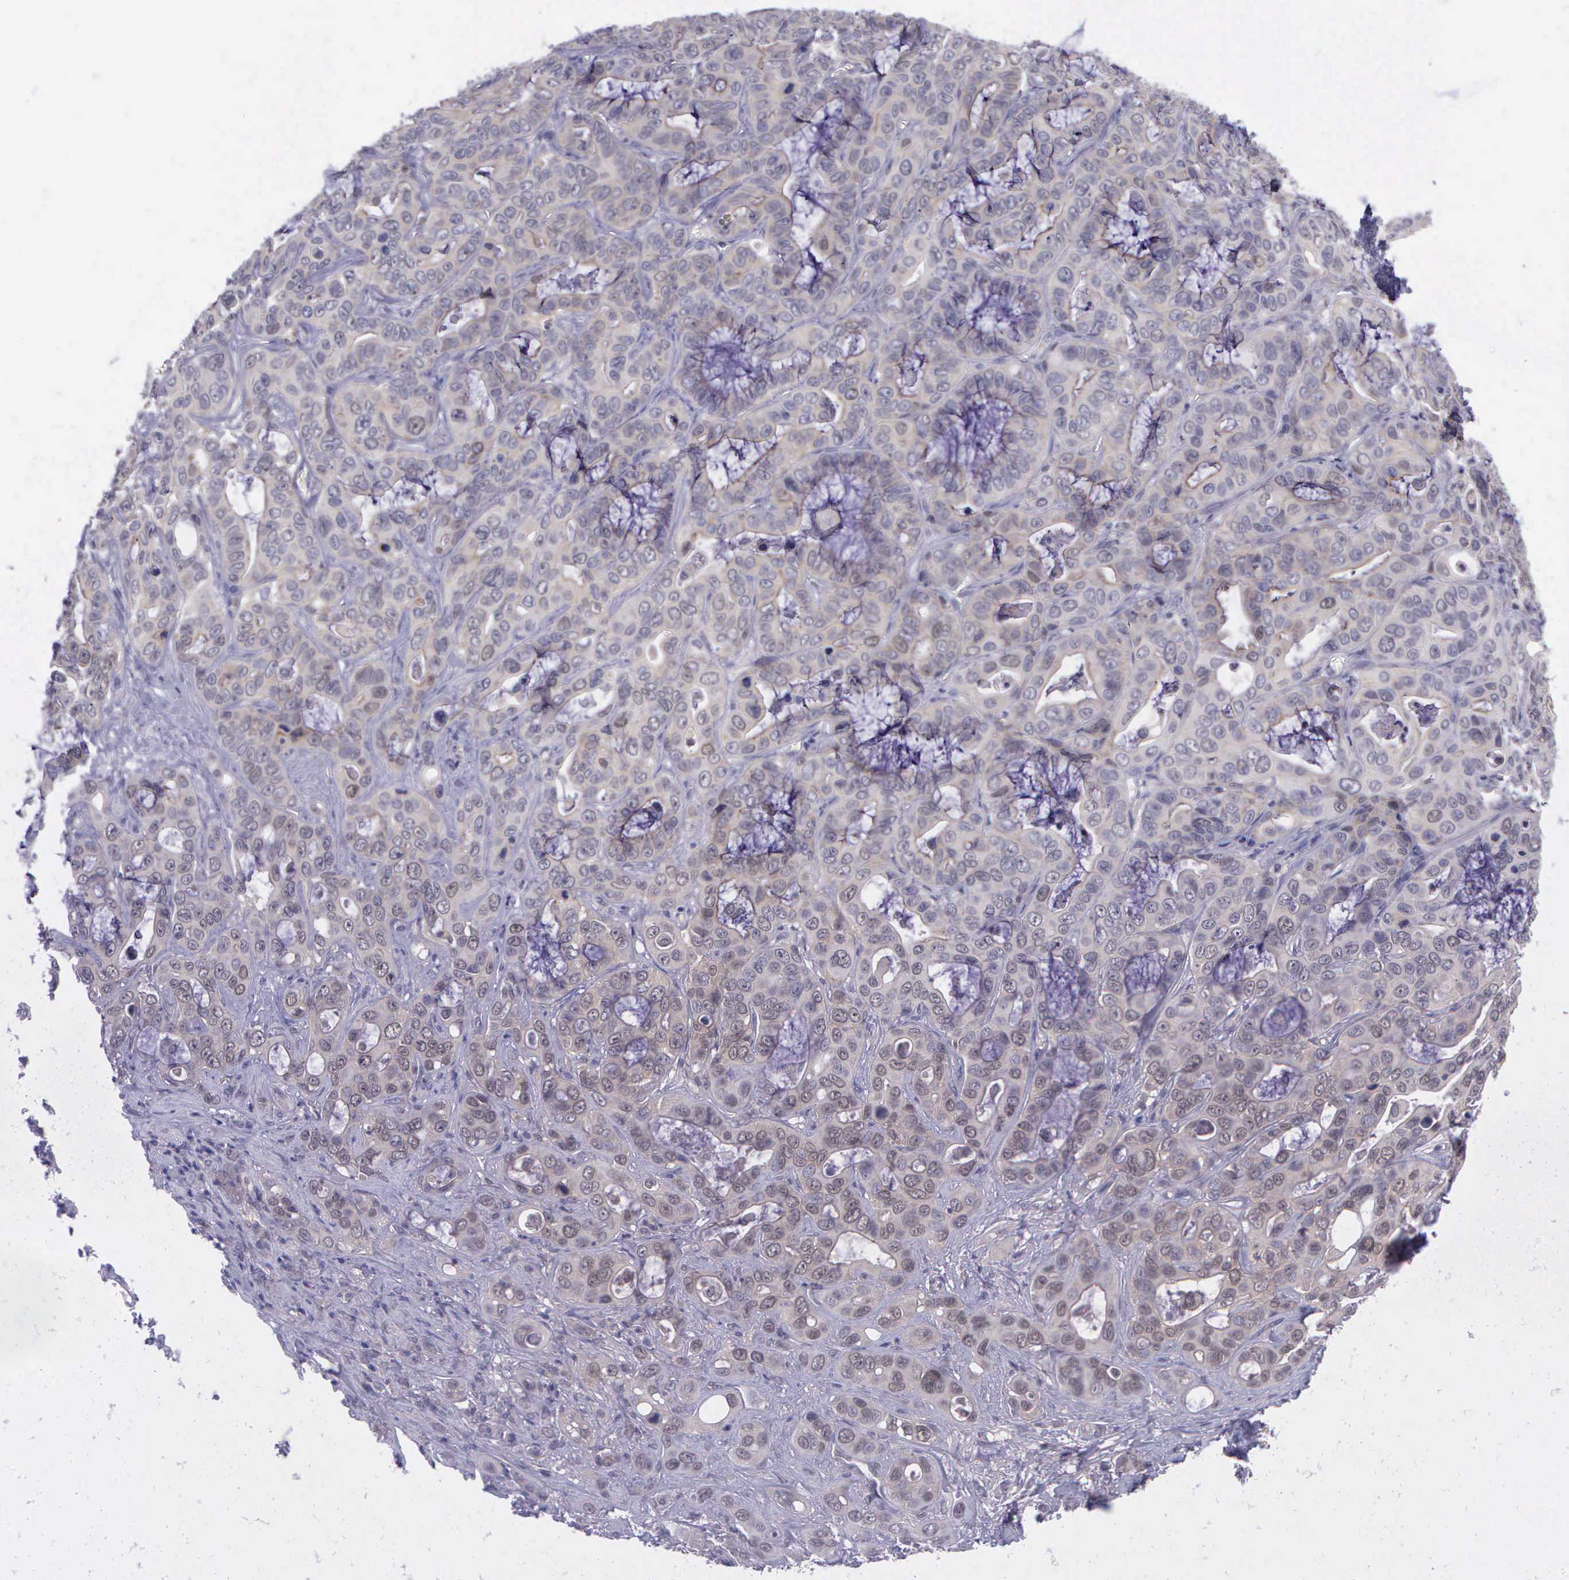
{"staining": {"intensity": "negative", "quantity": "none", "location": "none"}, "tissue": "liver cancer", "cell_type": "Tumor cells", "image_type": "cancer", "snomed": [{"axis": "morphology", "description": "Cholangiocarcinoma"}, {"axis": "topography", "description": "Liver"}], "caption": "A high-resolution micrograph shows immunohistochemistry (IHC) staining of liver cholangiocarcinoma, which exhibits no significant expression in tumor cells.", "gene": "MICAL3", "patient": {"sex": "female", "age": 79}}